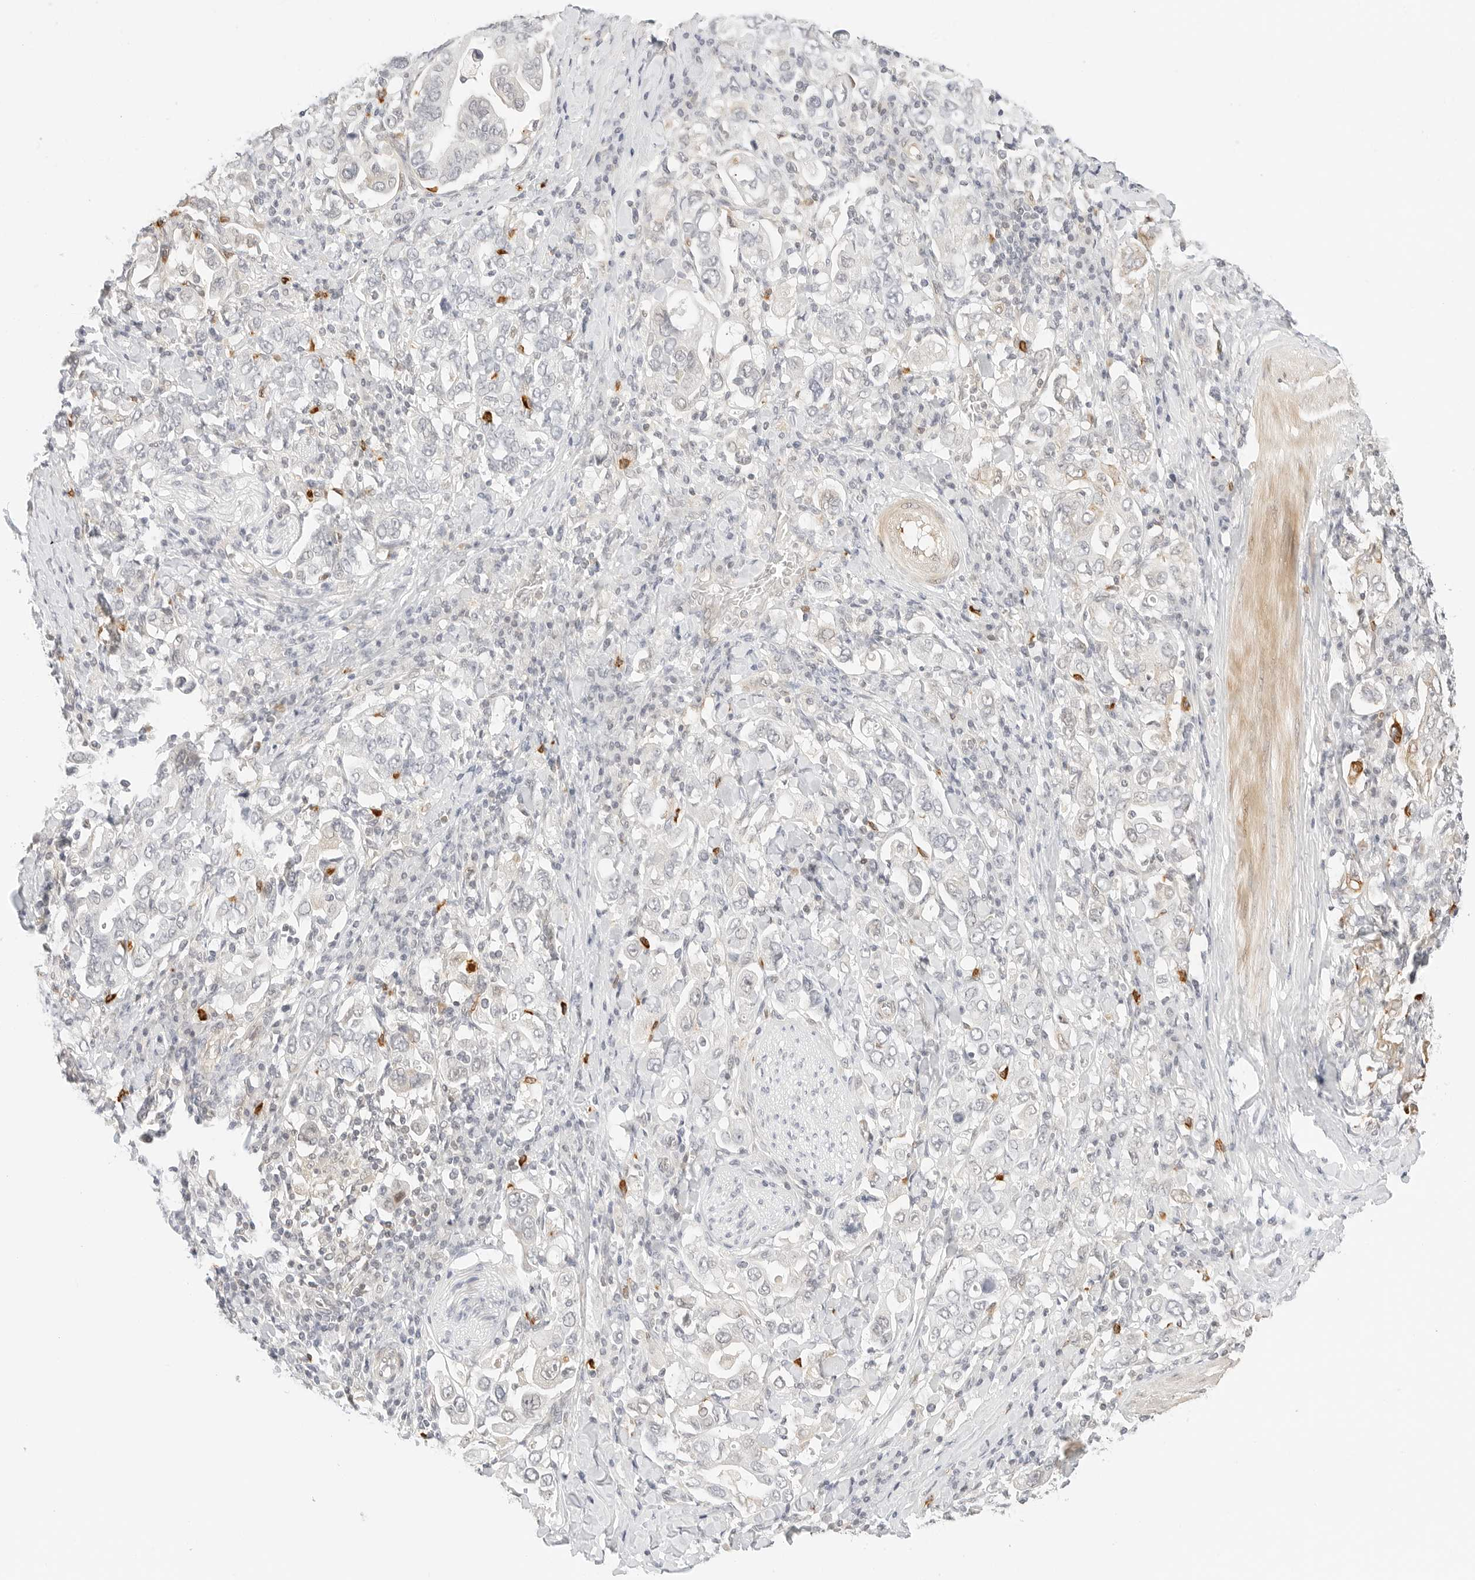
{"staining": {"intensity": "negative", "quantity": "none", "location": "none"}, "tissue": "stomach cancer", "cell_type": "Tumor cells", "image_type": "cancer", "snomed": [{"axis": "morphology", "description": "Adenocarcinoma, NOS"}, {"axis": "topography", "description": "Stomach, upper"}], "caption": "A high-resolution micrograph shows IHC staining of adenocarcinoma (stomach), which demonstrates no significant positivity in tumor cells. (DAB (3,3'-diaminobenzidine) IHC, high magnification).", "gene": "TEKT2", "patient": {"sex": "male", "age": 62}}